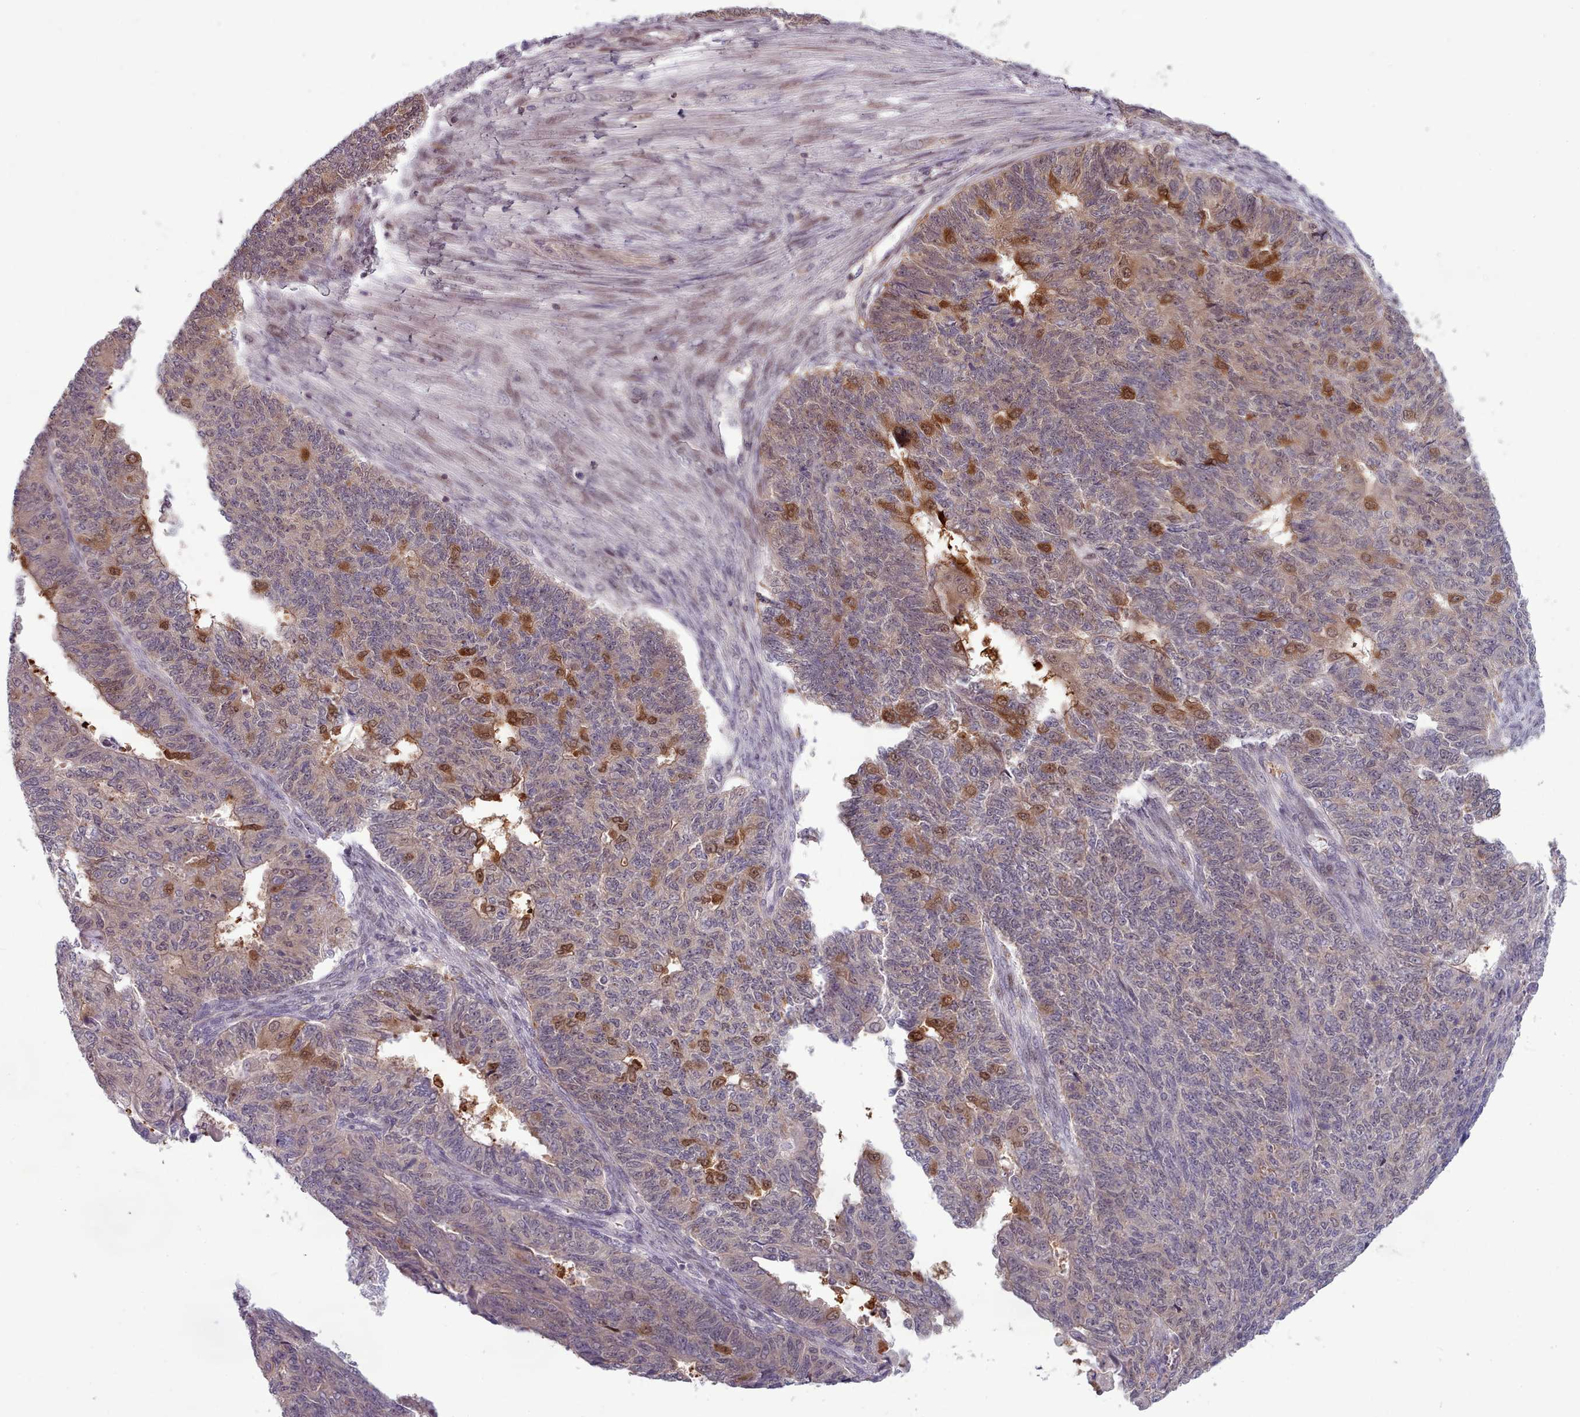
{"staining": {"intensity": "moderate", "quantity": "<25%", "location": "cytoplasmic/membranous"}, "tissue": "endometrial cancer", "cell_type": "Tumor cells", "image_type": "cancer", "snomed": [{"axis": "morphology", "description": "Adenocarcinoma, NOS"}, {"axis": "topography", "description": "Endometrium"}], "caption": "This micrograph exhibits immunohistochemistry staining of endometrial cancer, with low moderate cytoplasmic/membranous positivity in about <25% of tumor cells.", "gene": "CLNS1A", "patient": {"sex": "female", "age": 32}}